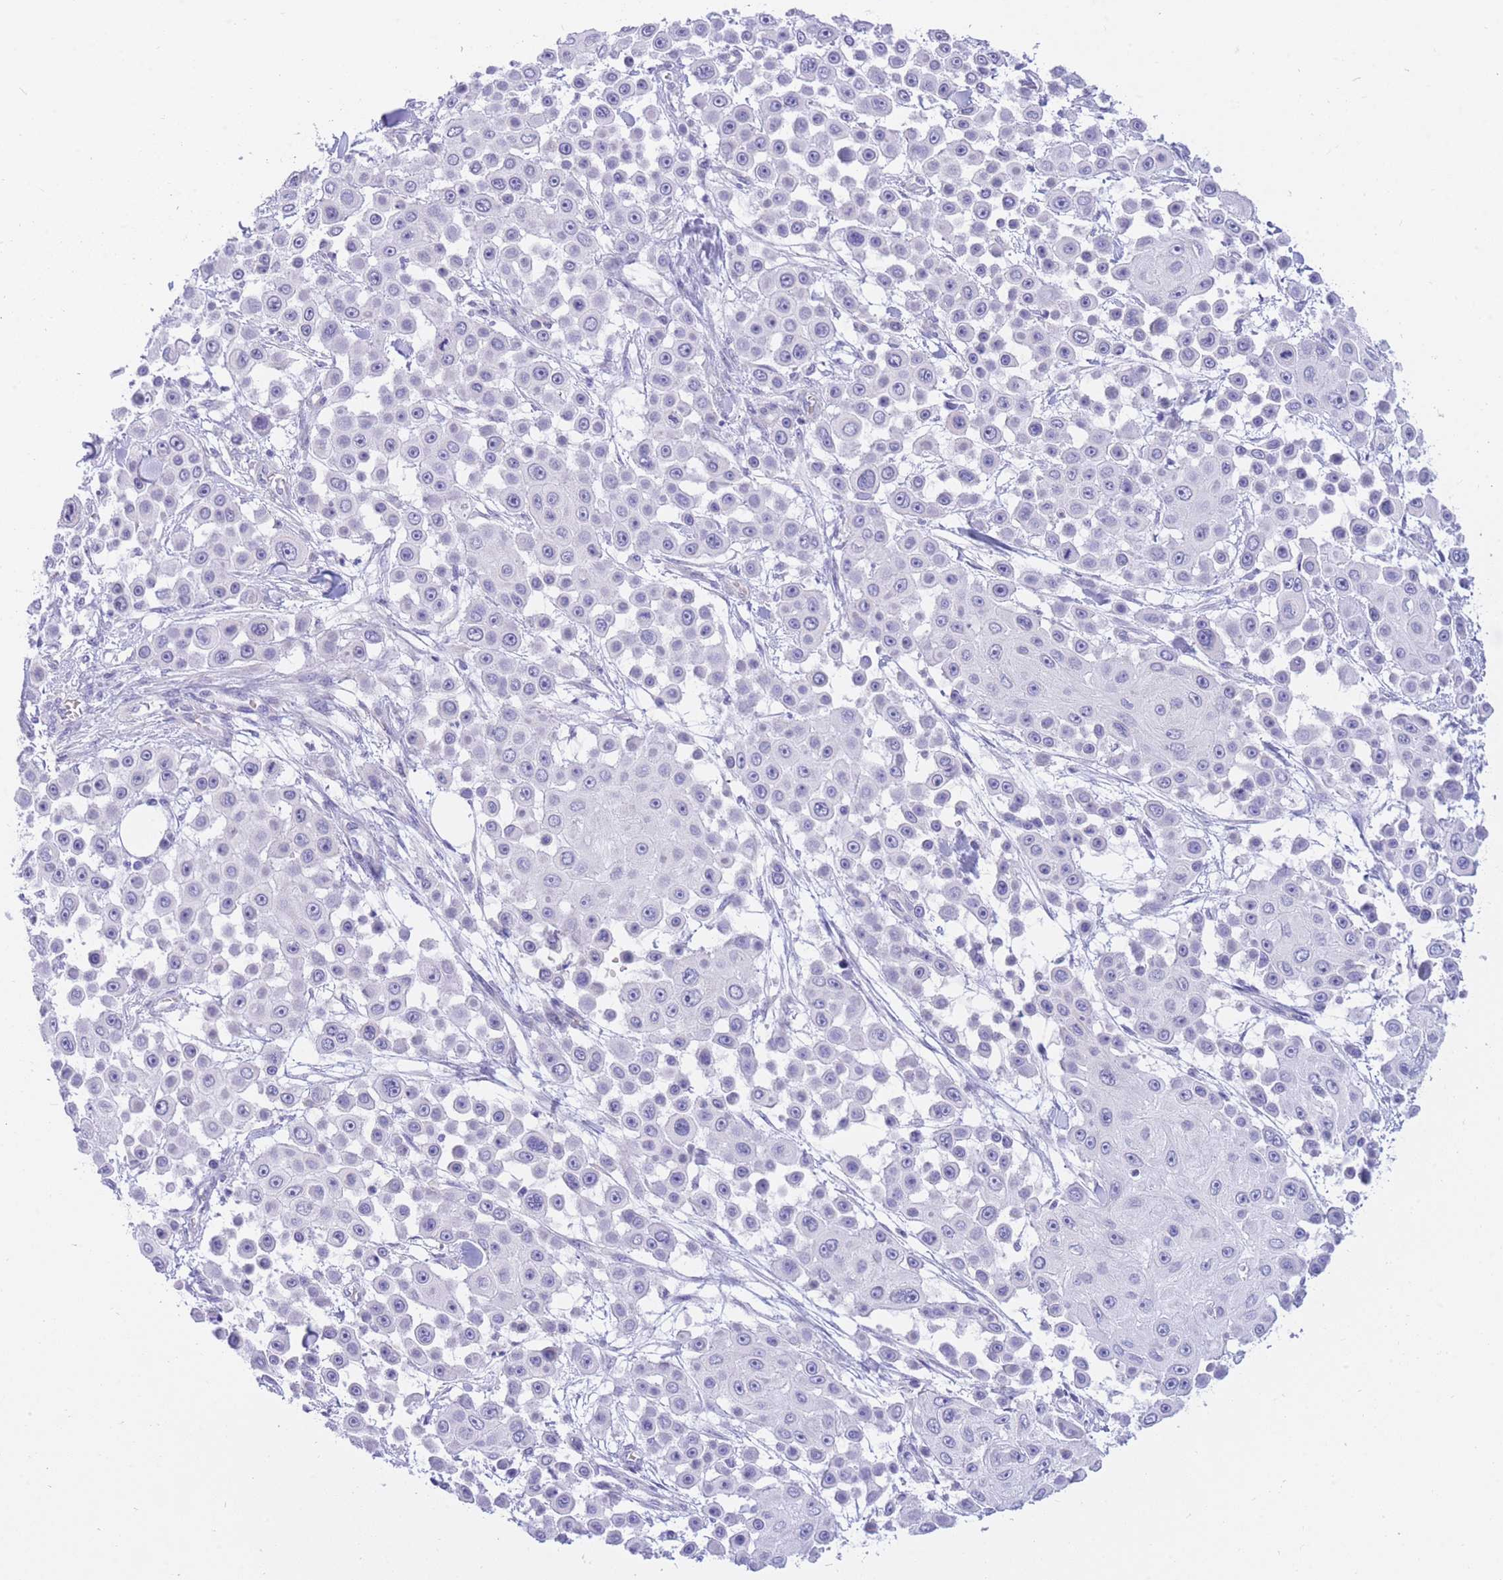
{"staining": {"intensity": "negative", "quantity": "none", "location": "none"}, "tissue": "skin cancer", "cell_type": "Tumor cells", "image_type": "cancer", "snomed": [{"axis": "morphology", "description": "Squamous cell carcinoma, NOS"}, {"axis": "topography", "description": "Skin"}], "caption": "The immunohistochemistry (IHC) micrograph has no significant staining in tumor cells of squamous cell carcinoma (skin) tissue. The staining is performed using DAB (3,3'-diaminobenzidine) brown chromogen with nuclei counter-stained in using hematoxylin.", "gene": "SSUH2", "patient": {"sex": "male", "age": 67}}